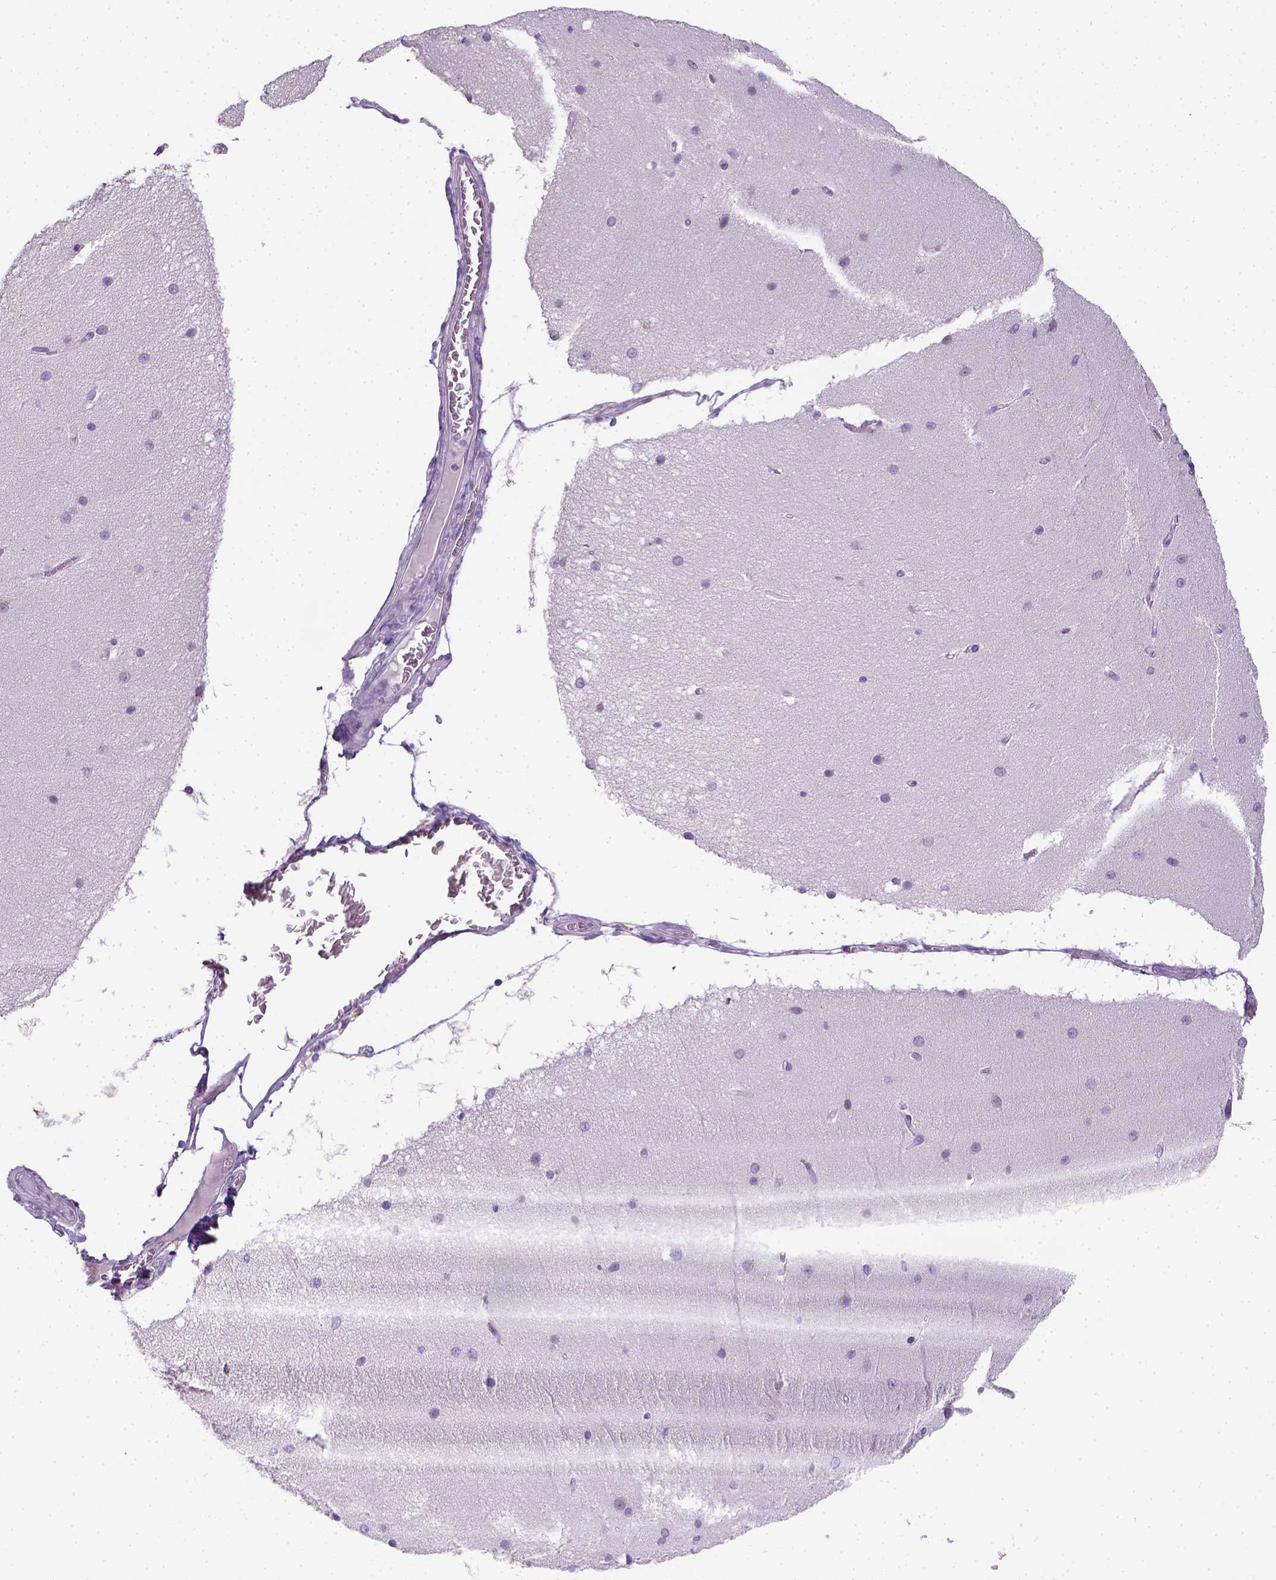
{"staining": {"intensity": "negative", "quantity": "none", "location": "none"}, "tissue": "cerebellum", "cell_type": "Cells in granular layer", "image_type": "normal", "snomed": [{"axis": "morphology", "description": "Normal tissue, NOS"}, {"axis": "topography", "description": "Cerebellum"}], "caption": "Immunohistochemical staining of unremarkable cerebellum exhibits no significant expression in cells in granular layer.", "gene": "KRT71", "patient": {"sex": "female", "age": 54}}